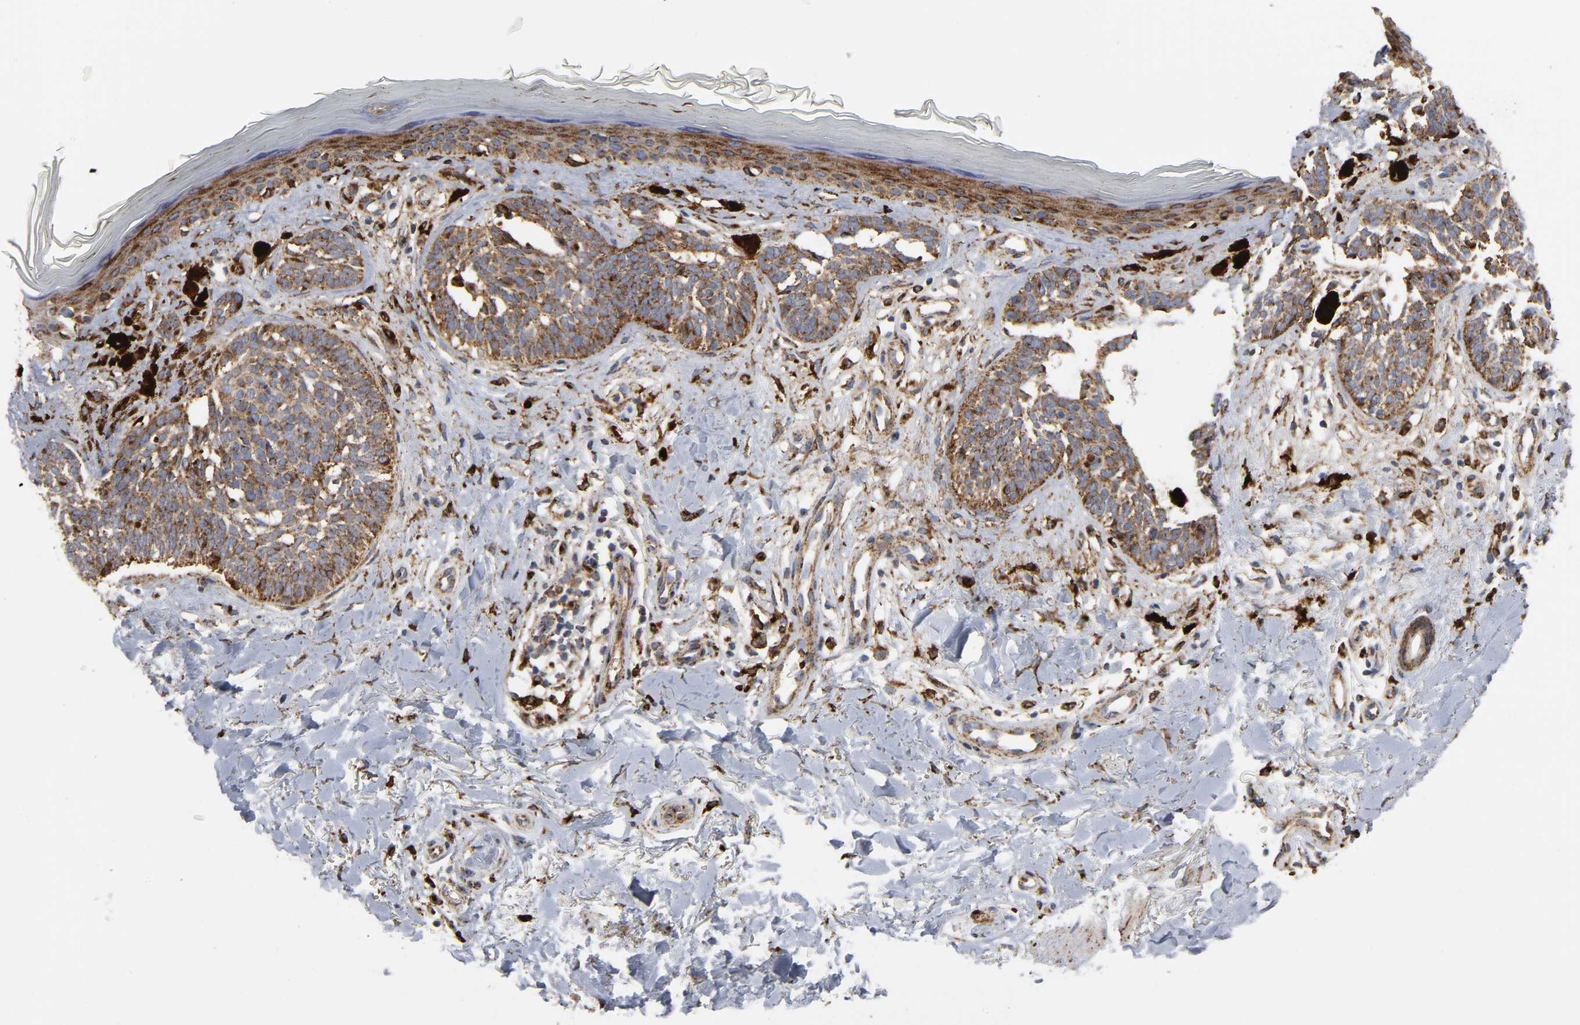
{"staining": {"intensity": "moderate", "quantity": ">75%", "location": "cytoplasmic/membranous"}, "tissue": "skin cancer", "cell_type": "Tumor cells", "image_type": "cancer", "snomed": [{"axis": "morphology", "description": "Normal tissue, NOS"}, {"axis": "morphology", "description": "Basal cell carcinoma"}, {"axis": "topography", "description": "Skin"}], "caption": "Moderate cytoplasmic/membranous positivity for a protein is appreciated in about >75% of tumor cells of skin cancer using immunohistochemistry (IHC).", "gene": "PSAP", "patient": {"sex": "female", "age": 58}}